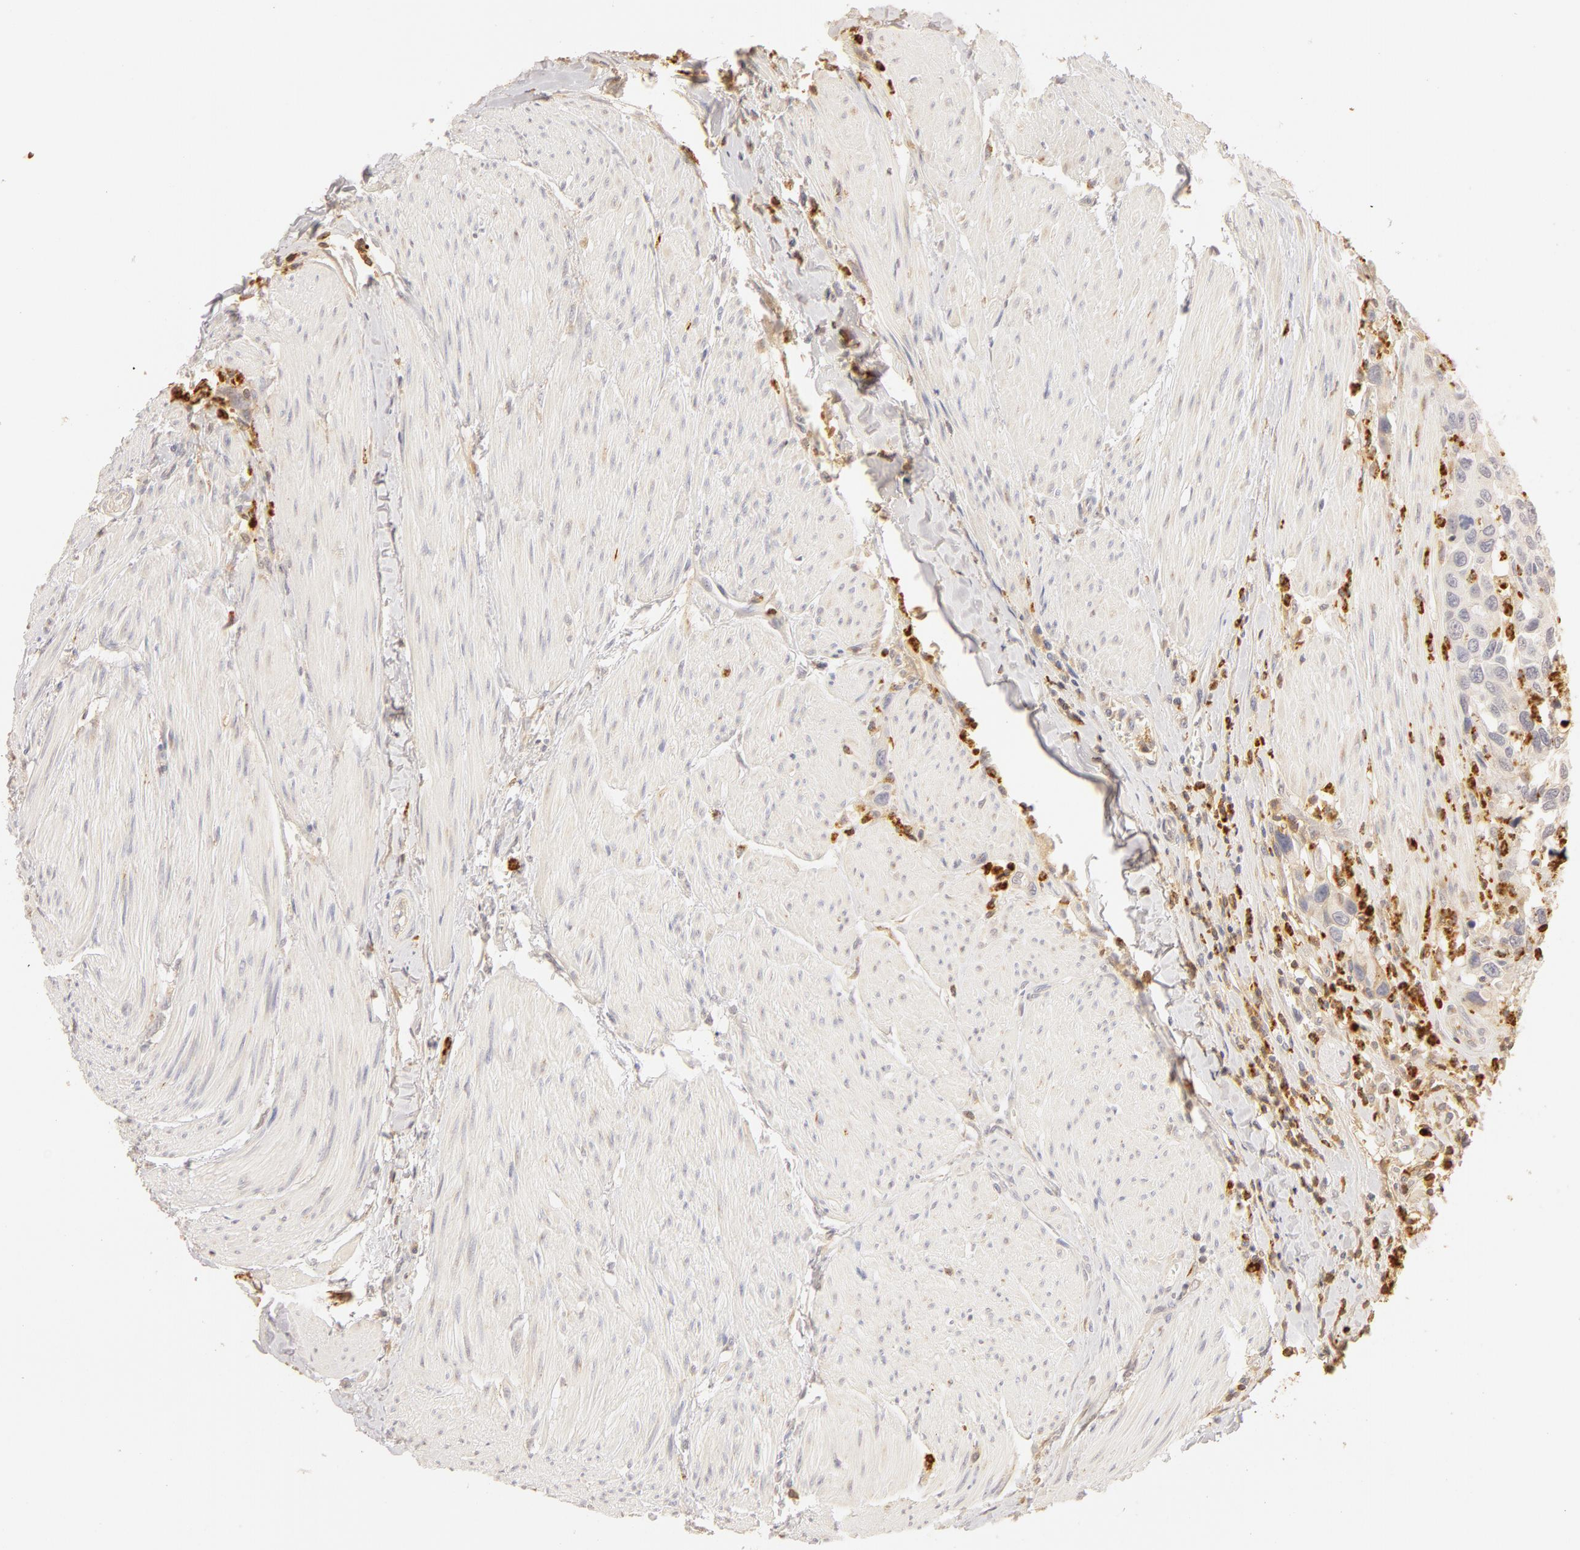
{"staining": {"intensity": "negative", "quantity": "none", "location": "none"}, "tissue": "urothelial cancer", "cell_type": "Tumor cells", "image_type": "cancer", "snomed": [{"axis": "morphology", "description": "Urothelial carcinoma, High grade"}, {"axis": "topography", "description": "Urinary bladder"}], "caption": "Tumor cells show no significant staining in urothelial carcinoma (high-grade).", "gene": "C1R", "patient": {"sex": "male", "age": 66}}